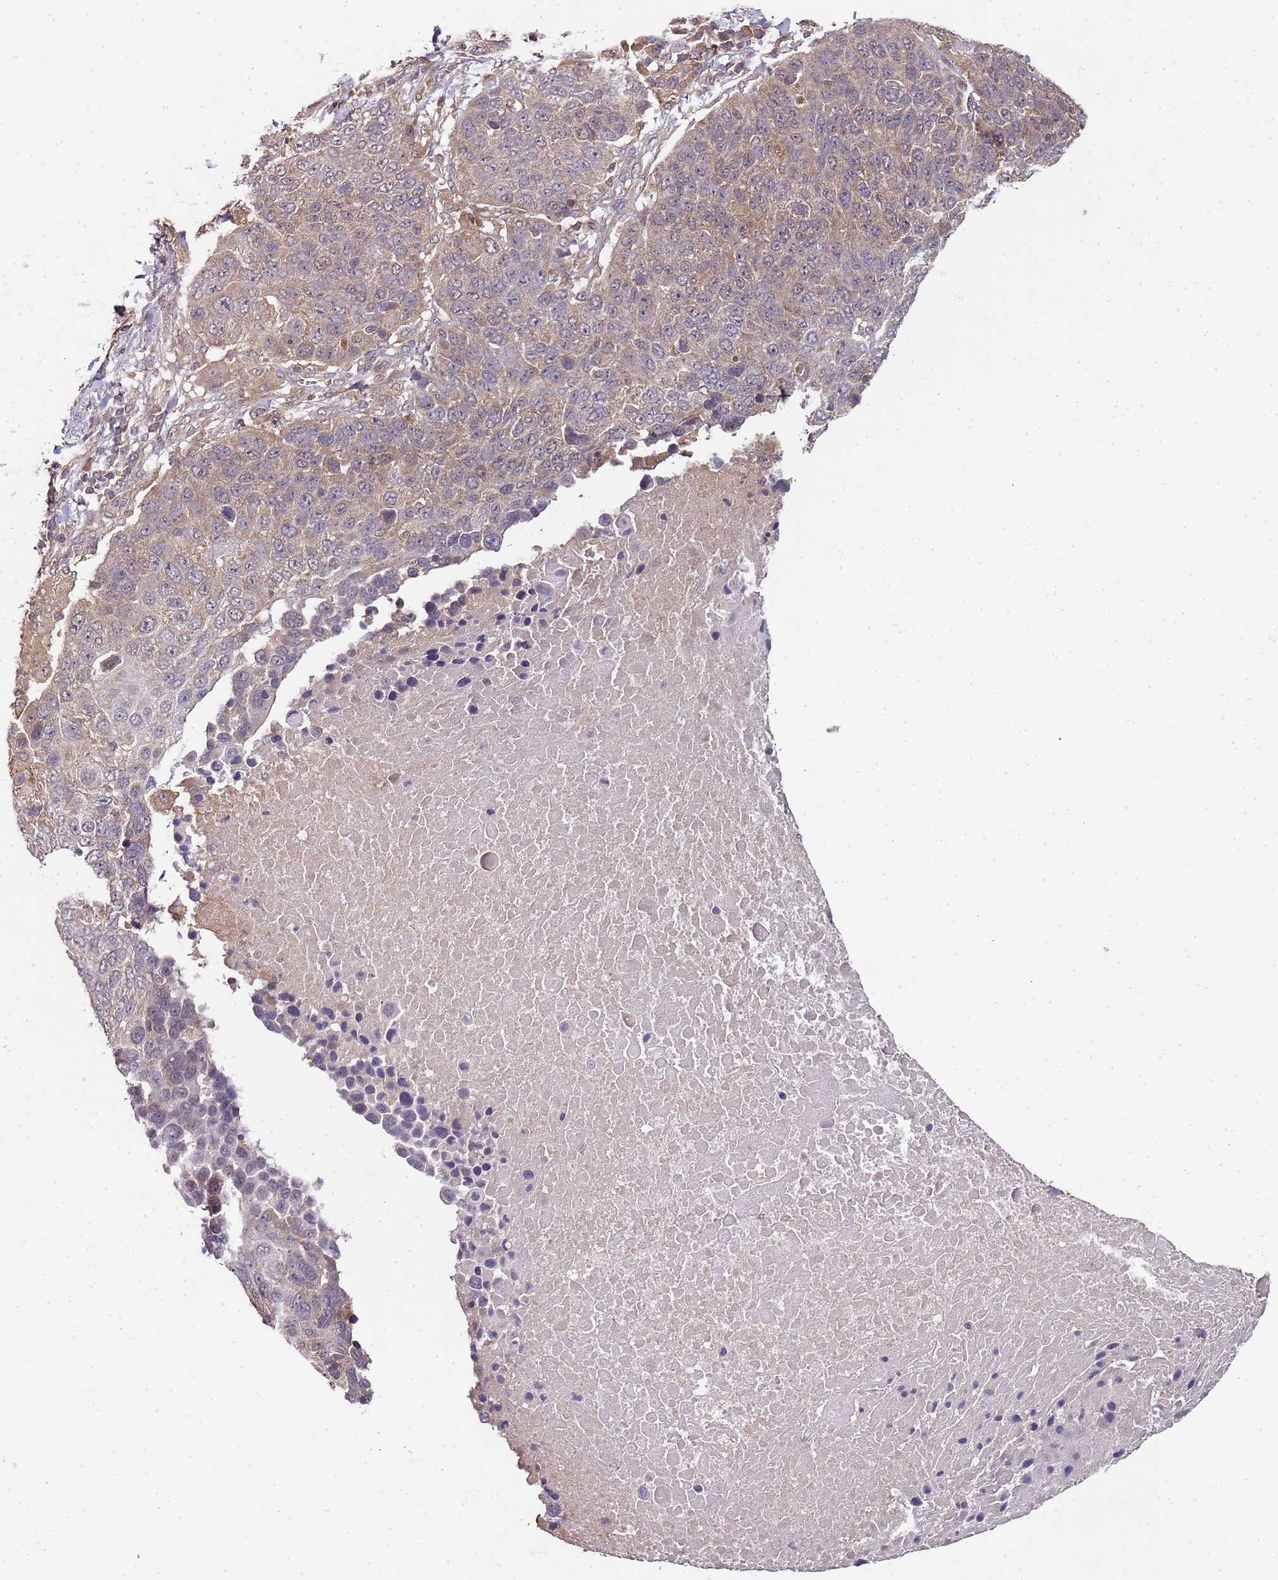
{"staining": {"intensity": "moderate", "quantity": ">75%", "location": "cytoplasmic/membranous"}, "tissue": "lung cancer", "cell_type": "Tumor cells", "image_type": "cancer", "snomed": [{"axis": "morphology", "description": "Normal tissue, NOS"}, {"axis": "morphology", "description": "Squamous cell carcinoma, NOS"}, {"axis": "topography", "description": "Lymph node"}, {"axis": "topography", "description": "Lung"}], "caption": "A micrograph showing moderate cytoplasmic/membranous expression in about >75% of tumor cells in lung cancer (squamous cell carcinoma), as visualized by brown immunohistochemical staining.", "gene": "LIN37", "patient": {"sex": "male", "age": 66}}